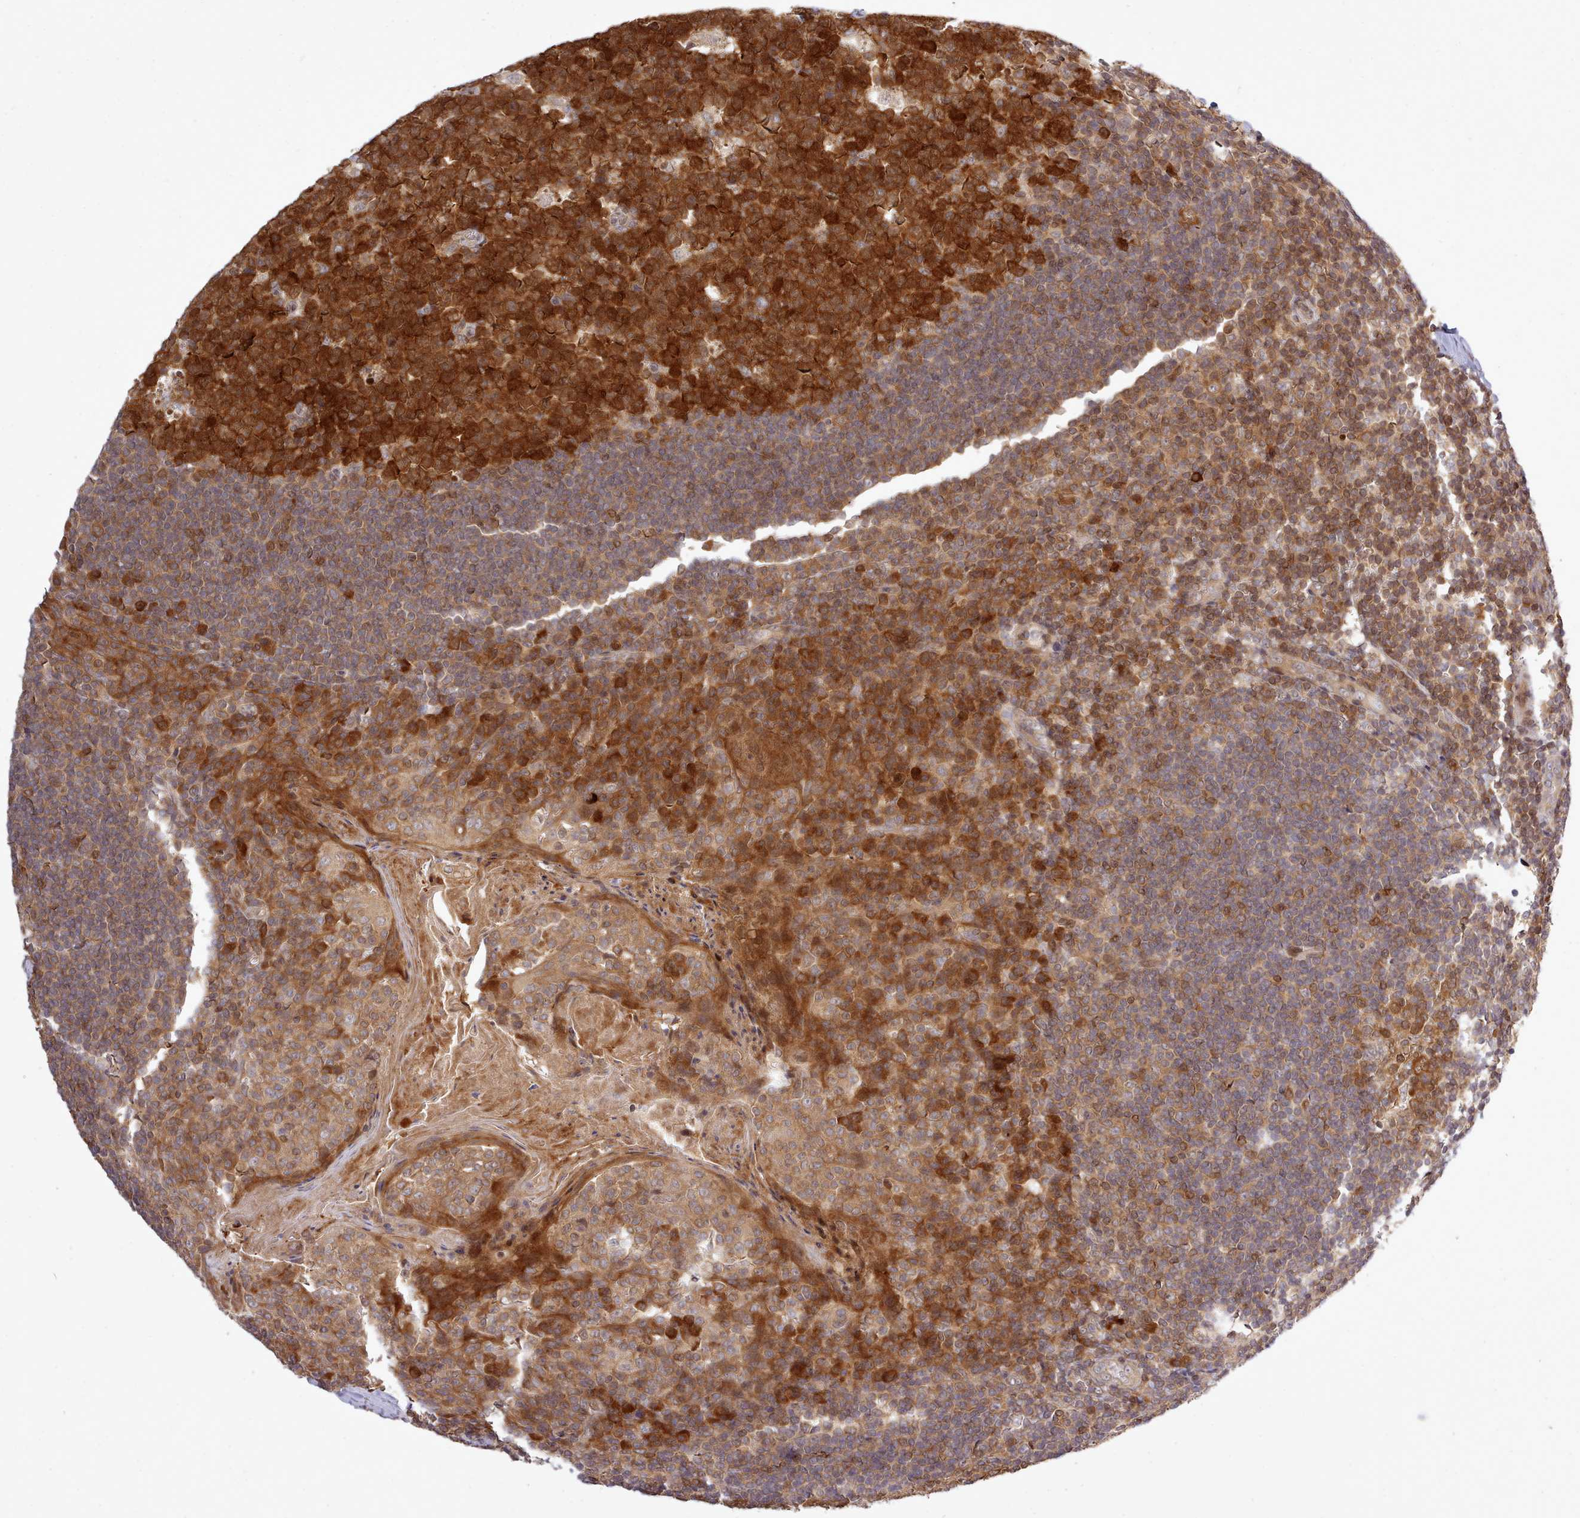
{"staining": {"intensity": "strong", "quantity": ">75%", "location": "cytoplasmic/membranous"}, "tissue": "tonsil", "cell_type": "Germinal center cells", "image_type": "normal", "snomed": [{"axis": "morphology", "description": "Normal tissue, NOS"}, {"axis": "topography", "description": "Tonsil"}], "caption": "This photomicrograph displays immunohistochemistry (IHC) staining of normal tonsil, with high strong cytoplasmic/membranous positivity in about >75% of germinal center cells.", "gene": "UBE2G1", "patient": {"sex": "male", "age": 27}}